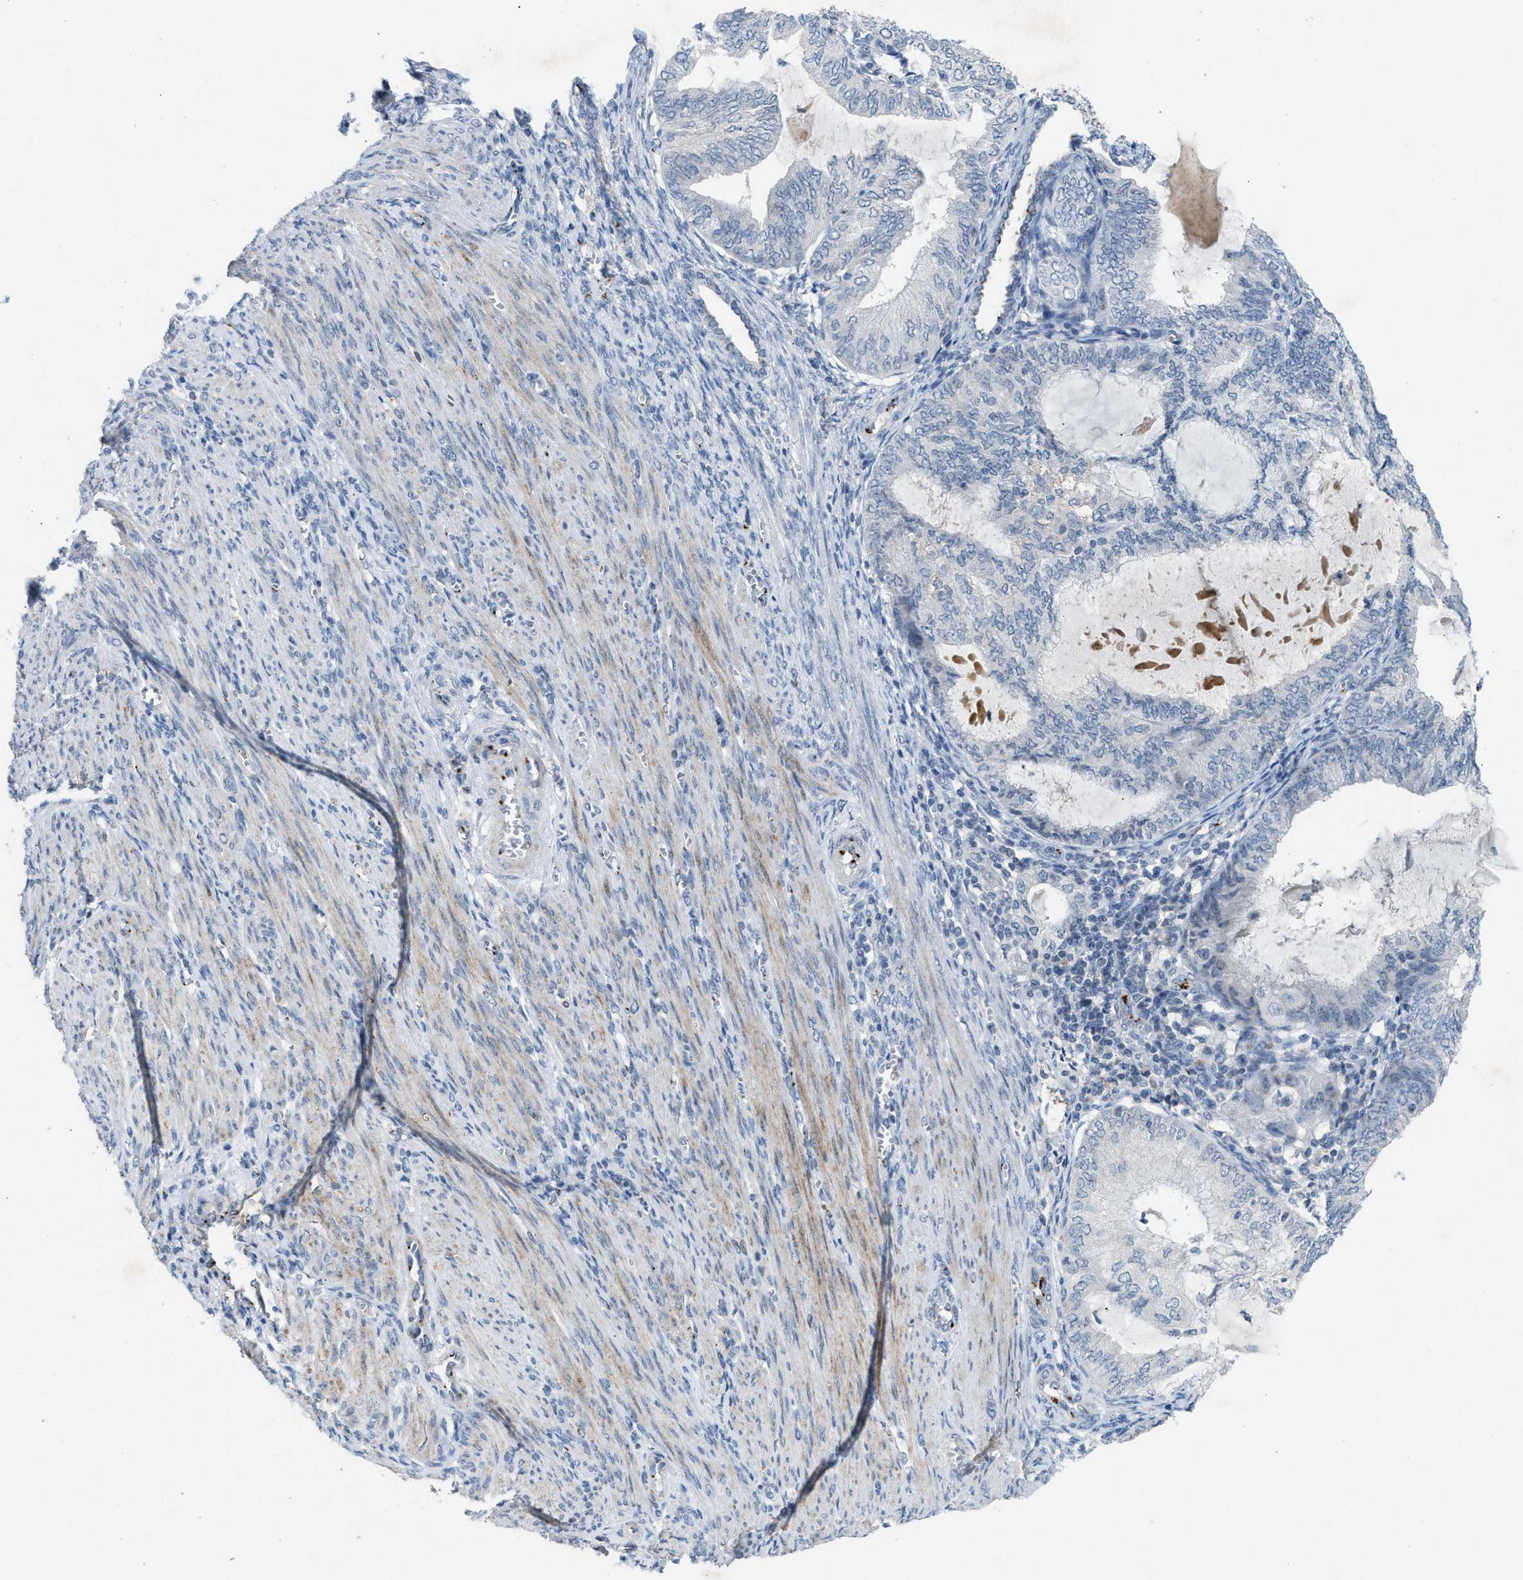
{"staining": {"intensity": "negative", "quantity": "none", "location": "none"}, "tissue": "endometrial cancer", "cell_type": "Tumor cells", "image_type": "cancer", "snomed": [{"axis": "morphology", "description": "Adenocarcinoma, NOS"}, {"axis": "topography", "description": "Endometrium"}], "caption": "The photomicrograph demonstrates no staining of tumor cells in adenocarcinoma (endometrial).", "gene": "SLC5A5", "patient": {"sex": "female", "age": 81}}